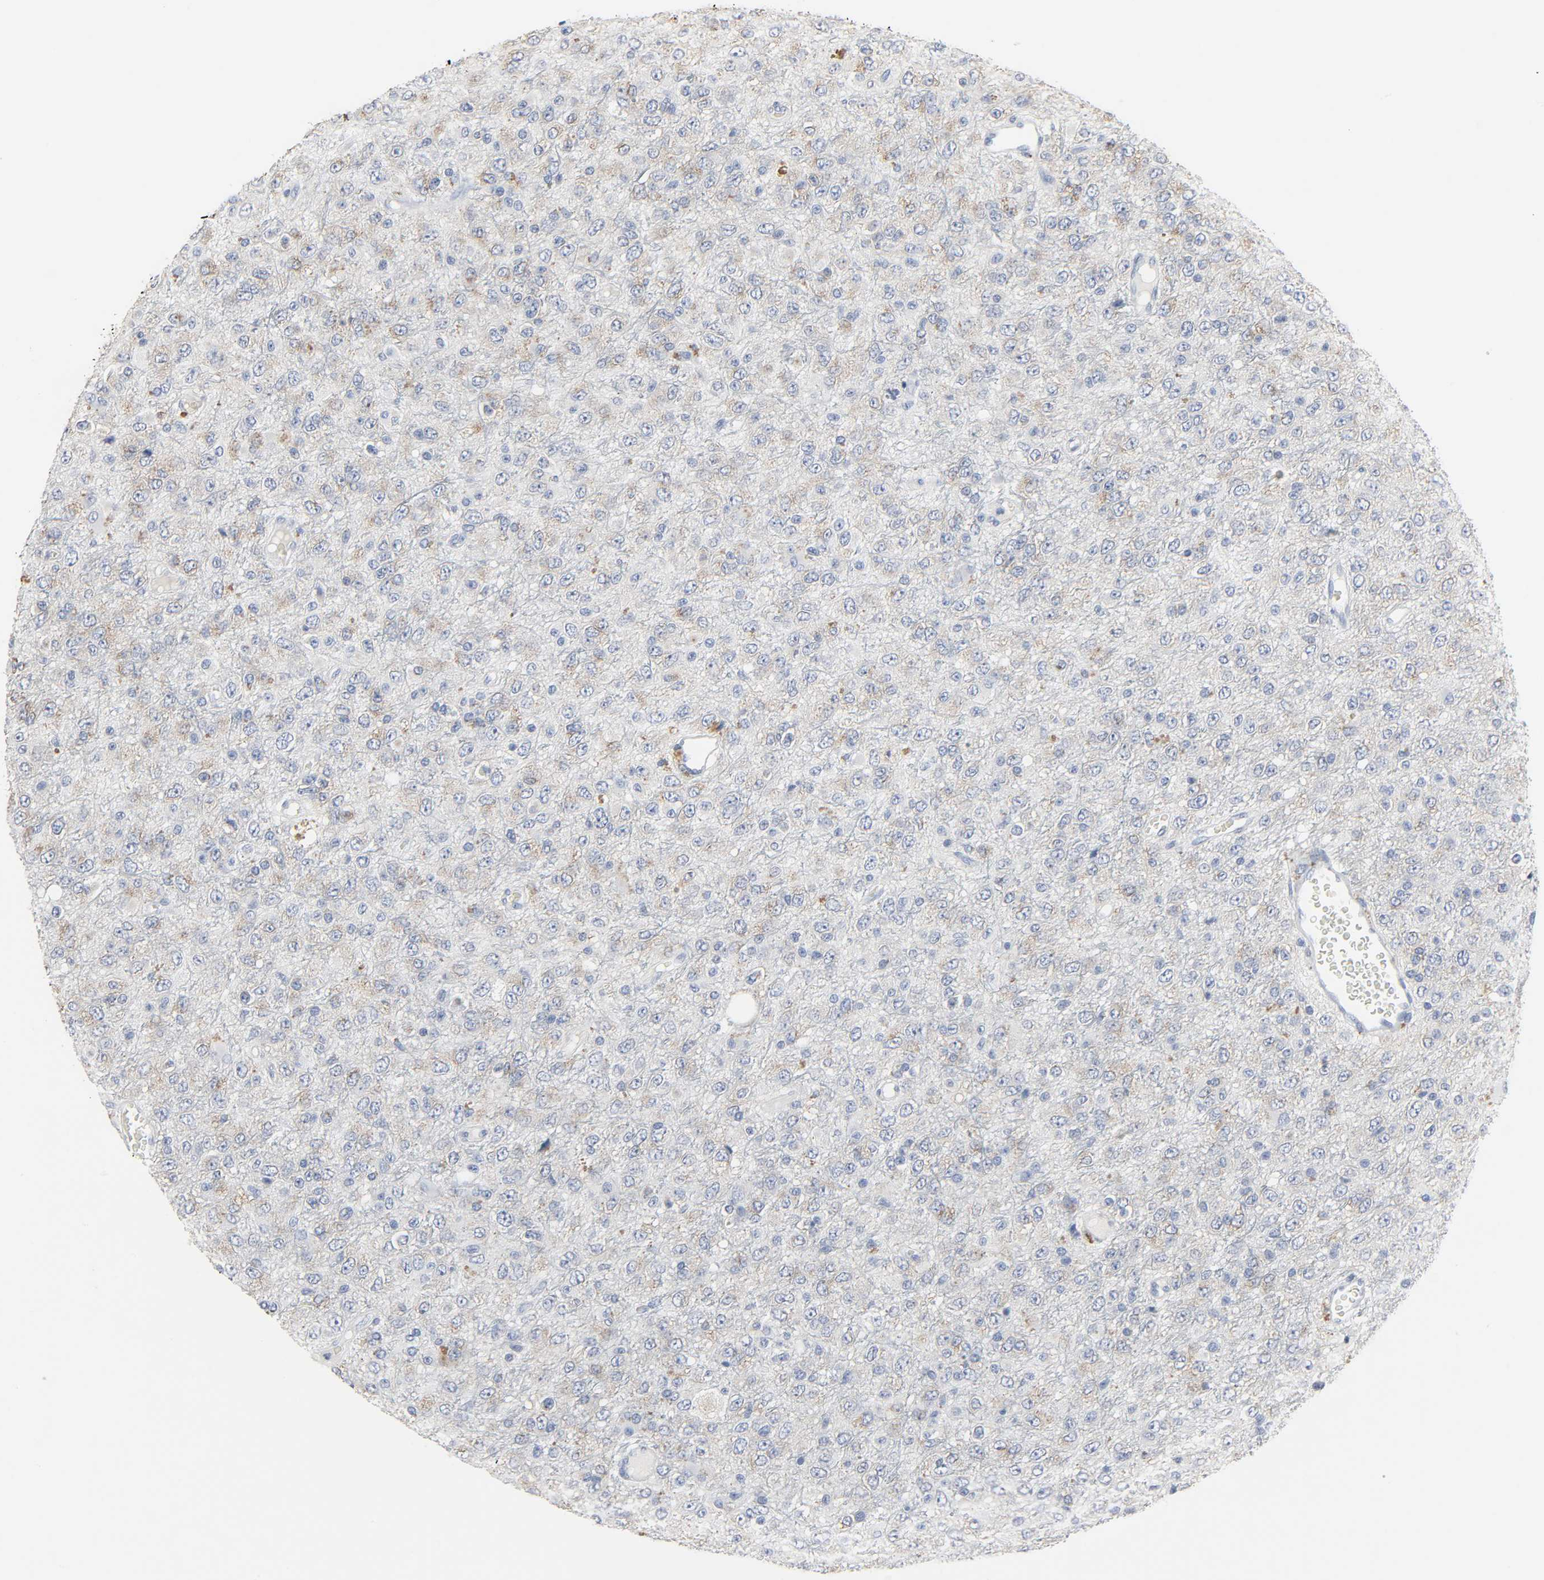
{"staining": {"intensity": "weak", "quantity": "25%-75%", "location": "cytoplasmic/membranous"}, "tissue": "glioma", "cell_type": "Tumor cells", "image_type": "cancer", "snomed": [{"axis": "morphology", "description": "Glioma, malignant, High grade"}, {"axis": "topography", "description": "pancreas cauda"}], "caption": "The image demonstrates staining of malignant high-grade glioma, revealing weak cytoplasmic/membranous protein staining (brown color) within tumor cells.", "gene": "FBLN5", "patient": {"sex": "male", "age": 60}}